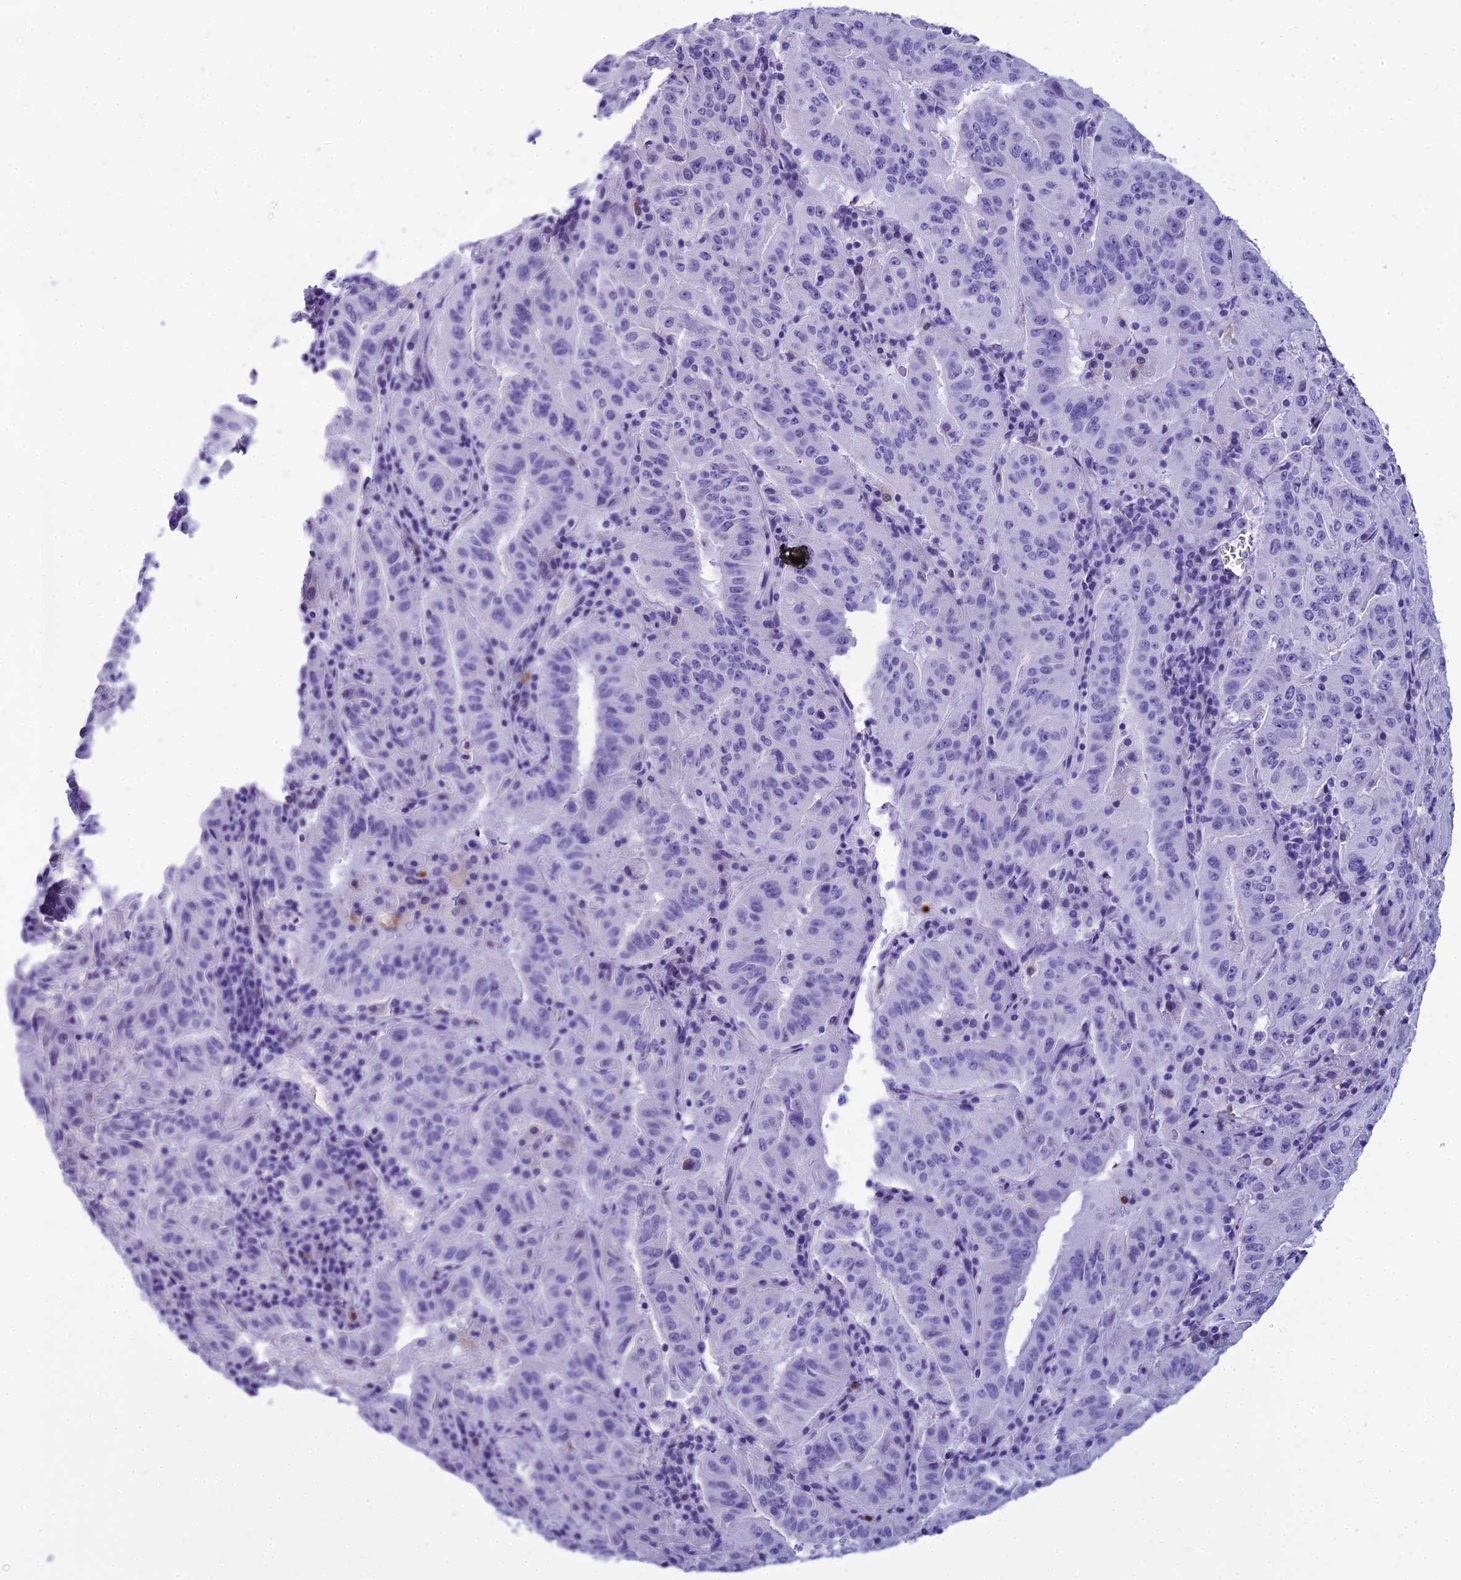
{"staining": {"intensity": "negative", "quantity": "none", "location": "none"}, "tissue": "pancreatic cancer", "cell_type": "Tumor cells", "image_type": "cancer", "snomed": [{"axis": "morphology", "description": "Adenocarcinoma, NOS"}, {"axis": "topography", "description": "Pancreas"}], "caption": "IHC photomicrograph of neoplastic tissue: adenocarcinoma (pancreatic) stained with DAB displays no significant protein expression in tumor cells. (DAB immunohistochemistry with hematoxylin counter stain).", "gene": "KCTD14", "patient": {"sex": "male", "age": 63}}